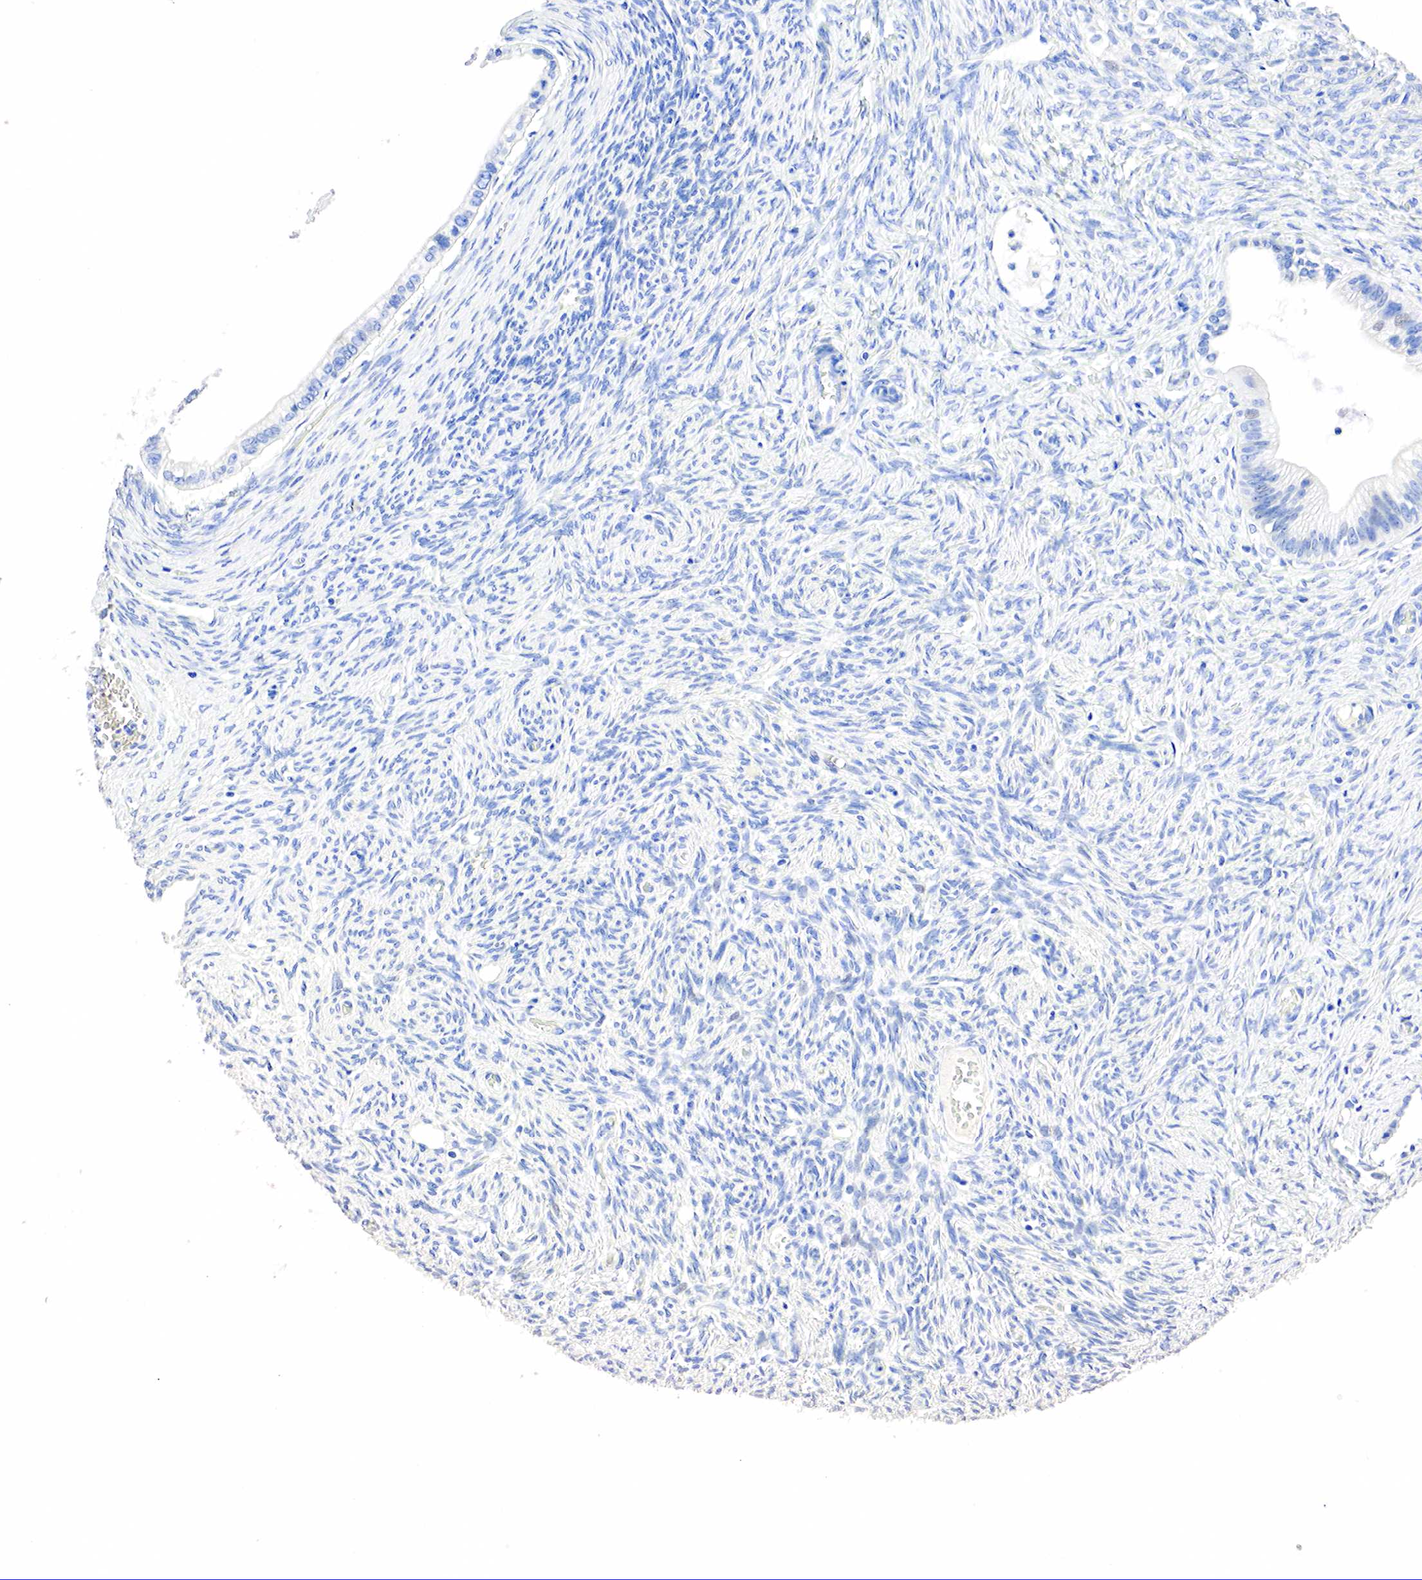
{"staining": {"intensity": "negative", "quantity": "none", "location": "none"}, "tissue": "ovarian cancer", "cell_type": "Tumor cells", "image_type": "cancer", "snomed": [{"axis": "morphology", "description": "Cystadenocarcinoma, mucinous, NOS"}, {"axis": "topography", "description": "Ovary"}], "caption": "DAB (3,3'-diaminobenzidine) immunohistochemical staining of human ovarian cancer (mucinous cystadenocarcinoma) shows no significant staining in tumor cells. (Stains: DAB (3,3'-diaminobenzidine) immunohistochemistry (IHC) with hematoxylin counter stain, Microscopy: brightfield microscopy at high magnification).", "gene": "SST", "patient": {"sex": "female", "age": 57}}